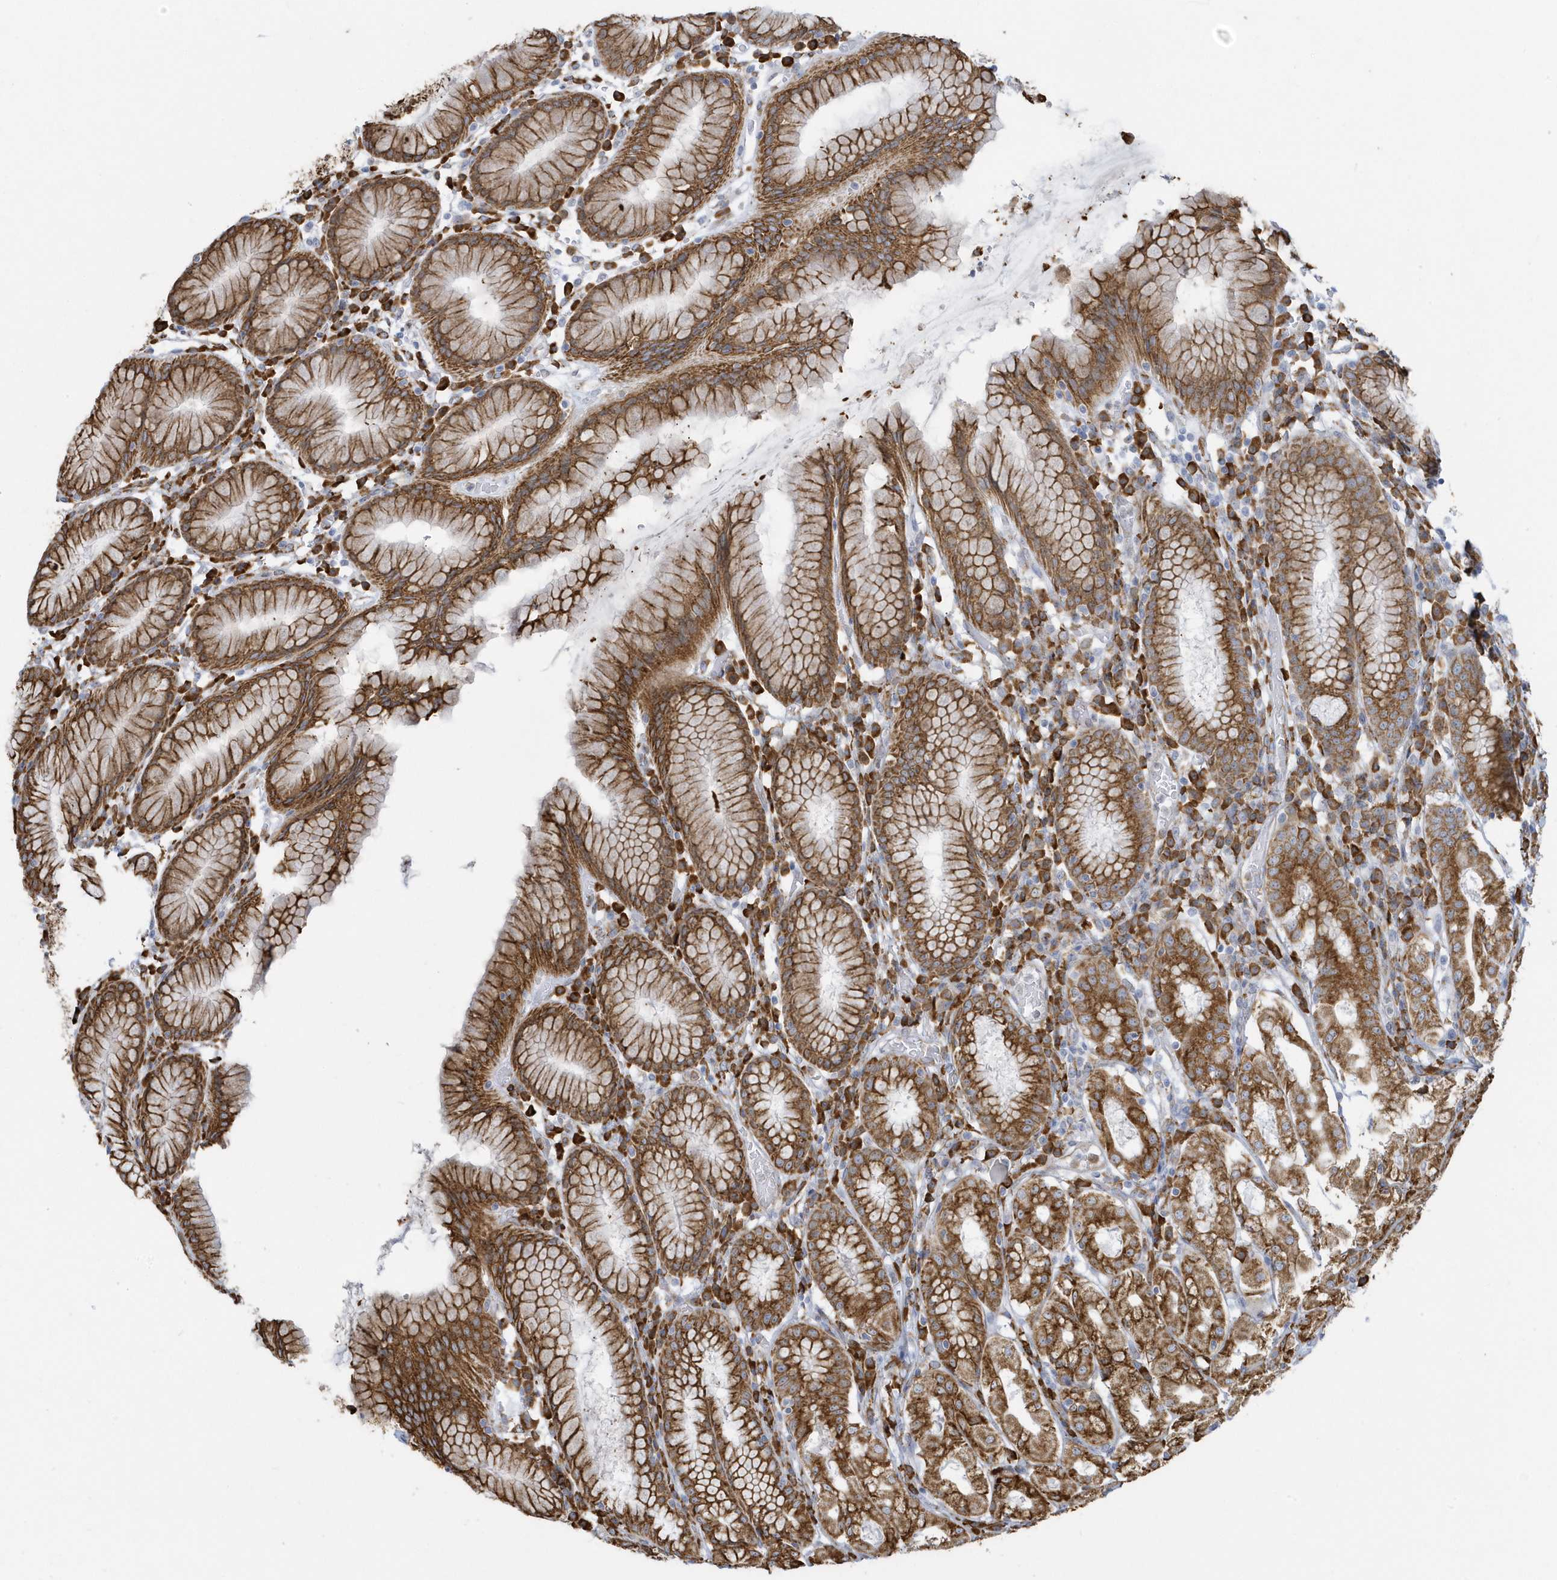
{"staining": {"intensity": "strong", "quantity": ">75%", "location": "cytoplasmic/membranous"}, "tissue": "stomach", "cell_type": "Glandular cells", "image_type": "normal", "snomed": [{"axis": "morphology", "description": "Normal tissue, NOS"}, {"axis": "topography", "description": "Stomach"}, {"axis": "topography", "description": "Stomach, lower"}], "caption": "Immunohistochemical staining of normal human stomach reveals high levels of strong cytoplasmic/membranous staining in about >75% of glandular cells.", "gene": "DCAF1", "patient": {"sex": "female", "age": 56}}